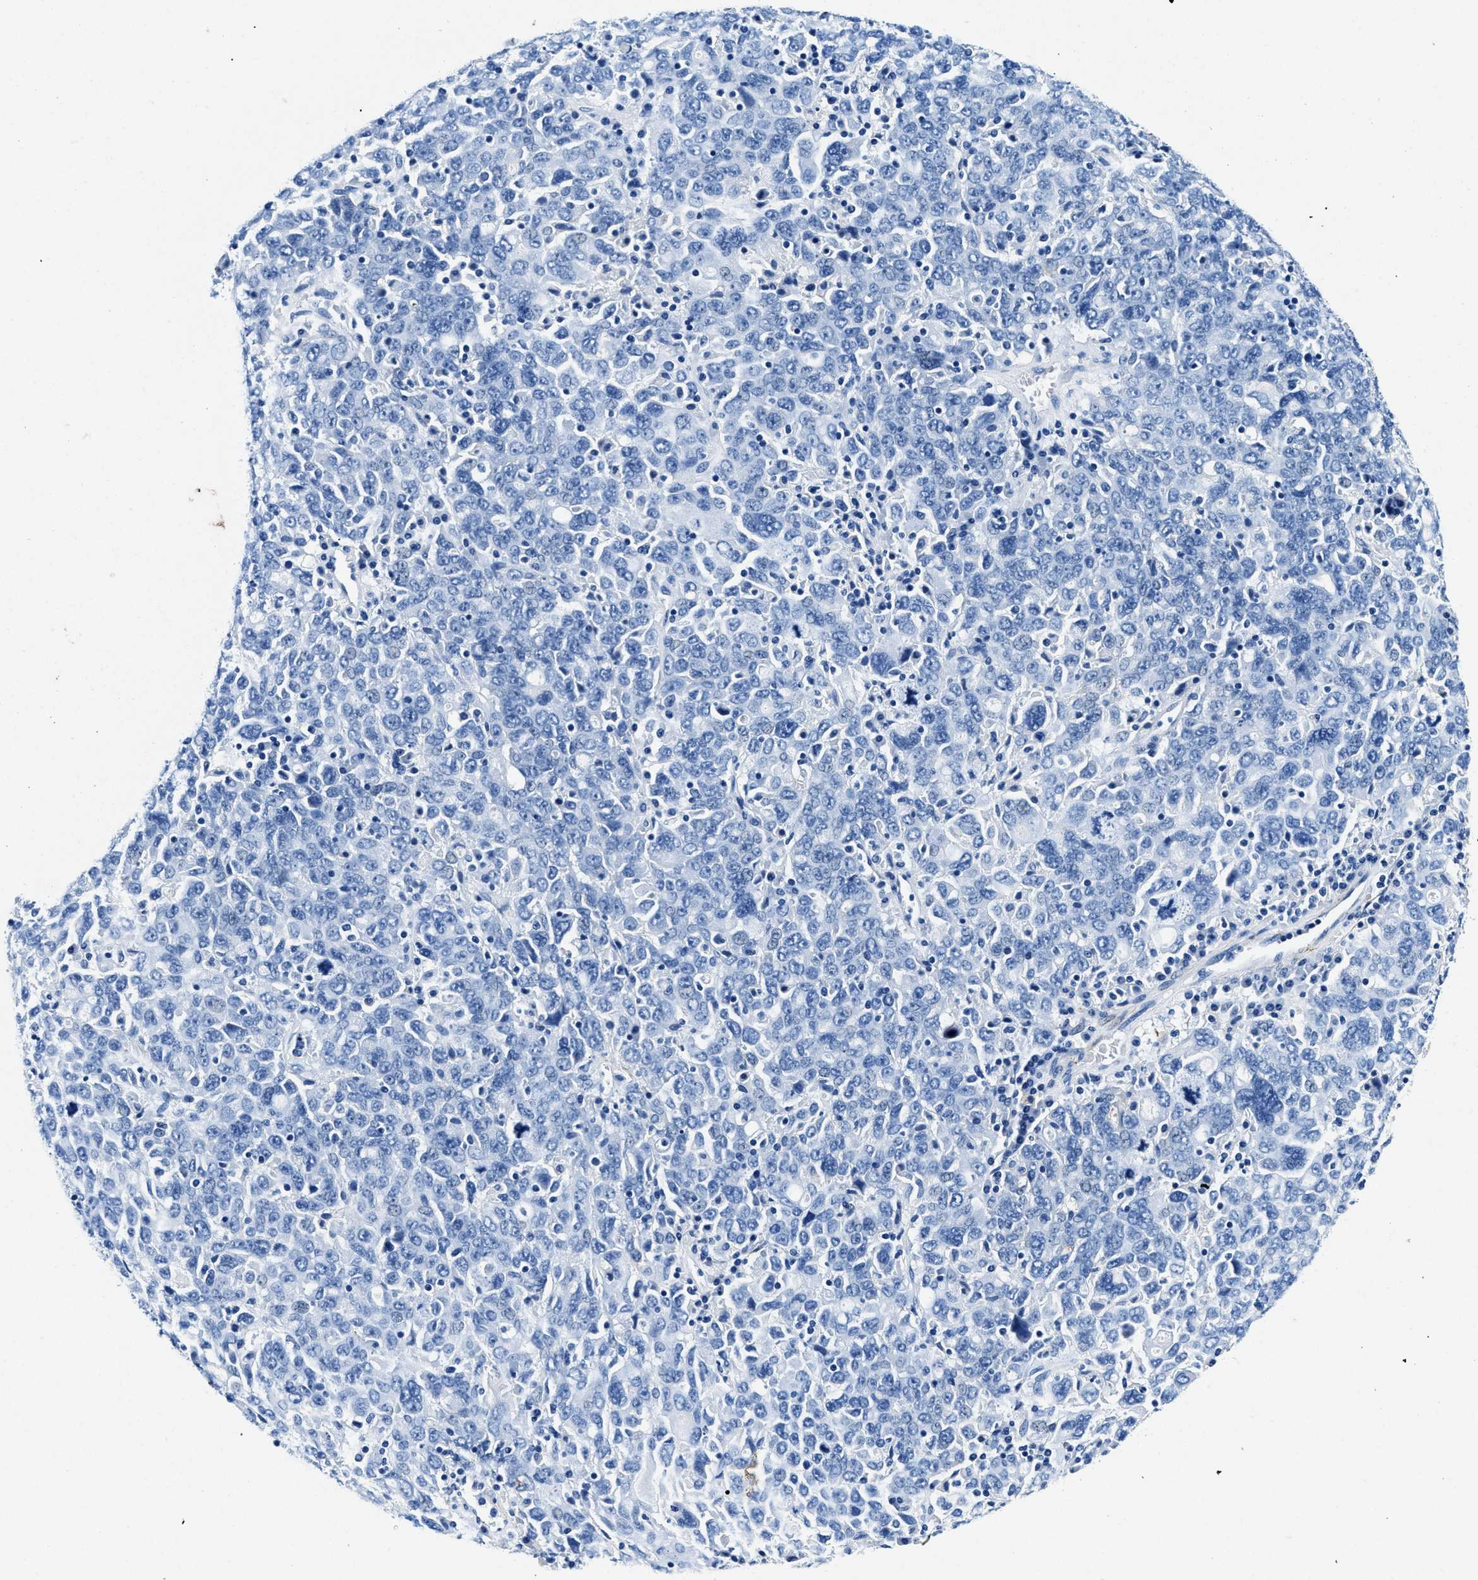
{"staining": {"intensity": "negative", "quantity": "none", "location": "none"}, "tissue": "ovarian cancer", "cell_type": "Tumor cells", "image_type": "cancer", "snomed": [{"axis": "morphology", "description": "Carcinoma, endometroid"}, {"axis": "topography", "description": "Ovary"}], "caption": "An image of ovarian endometroid carcinoma stained for a protein displays no brown staining in tumor cells.", "gene": "TEX261", "patient": {"sex": "female", "age": 62}}